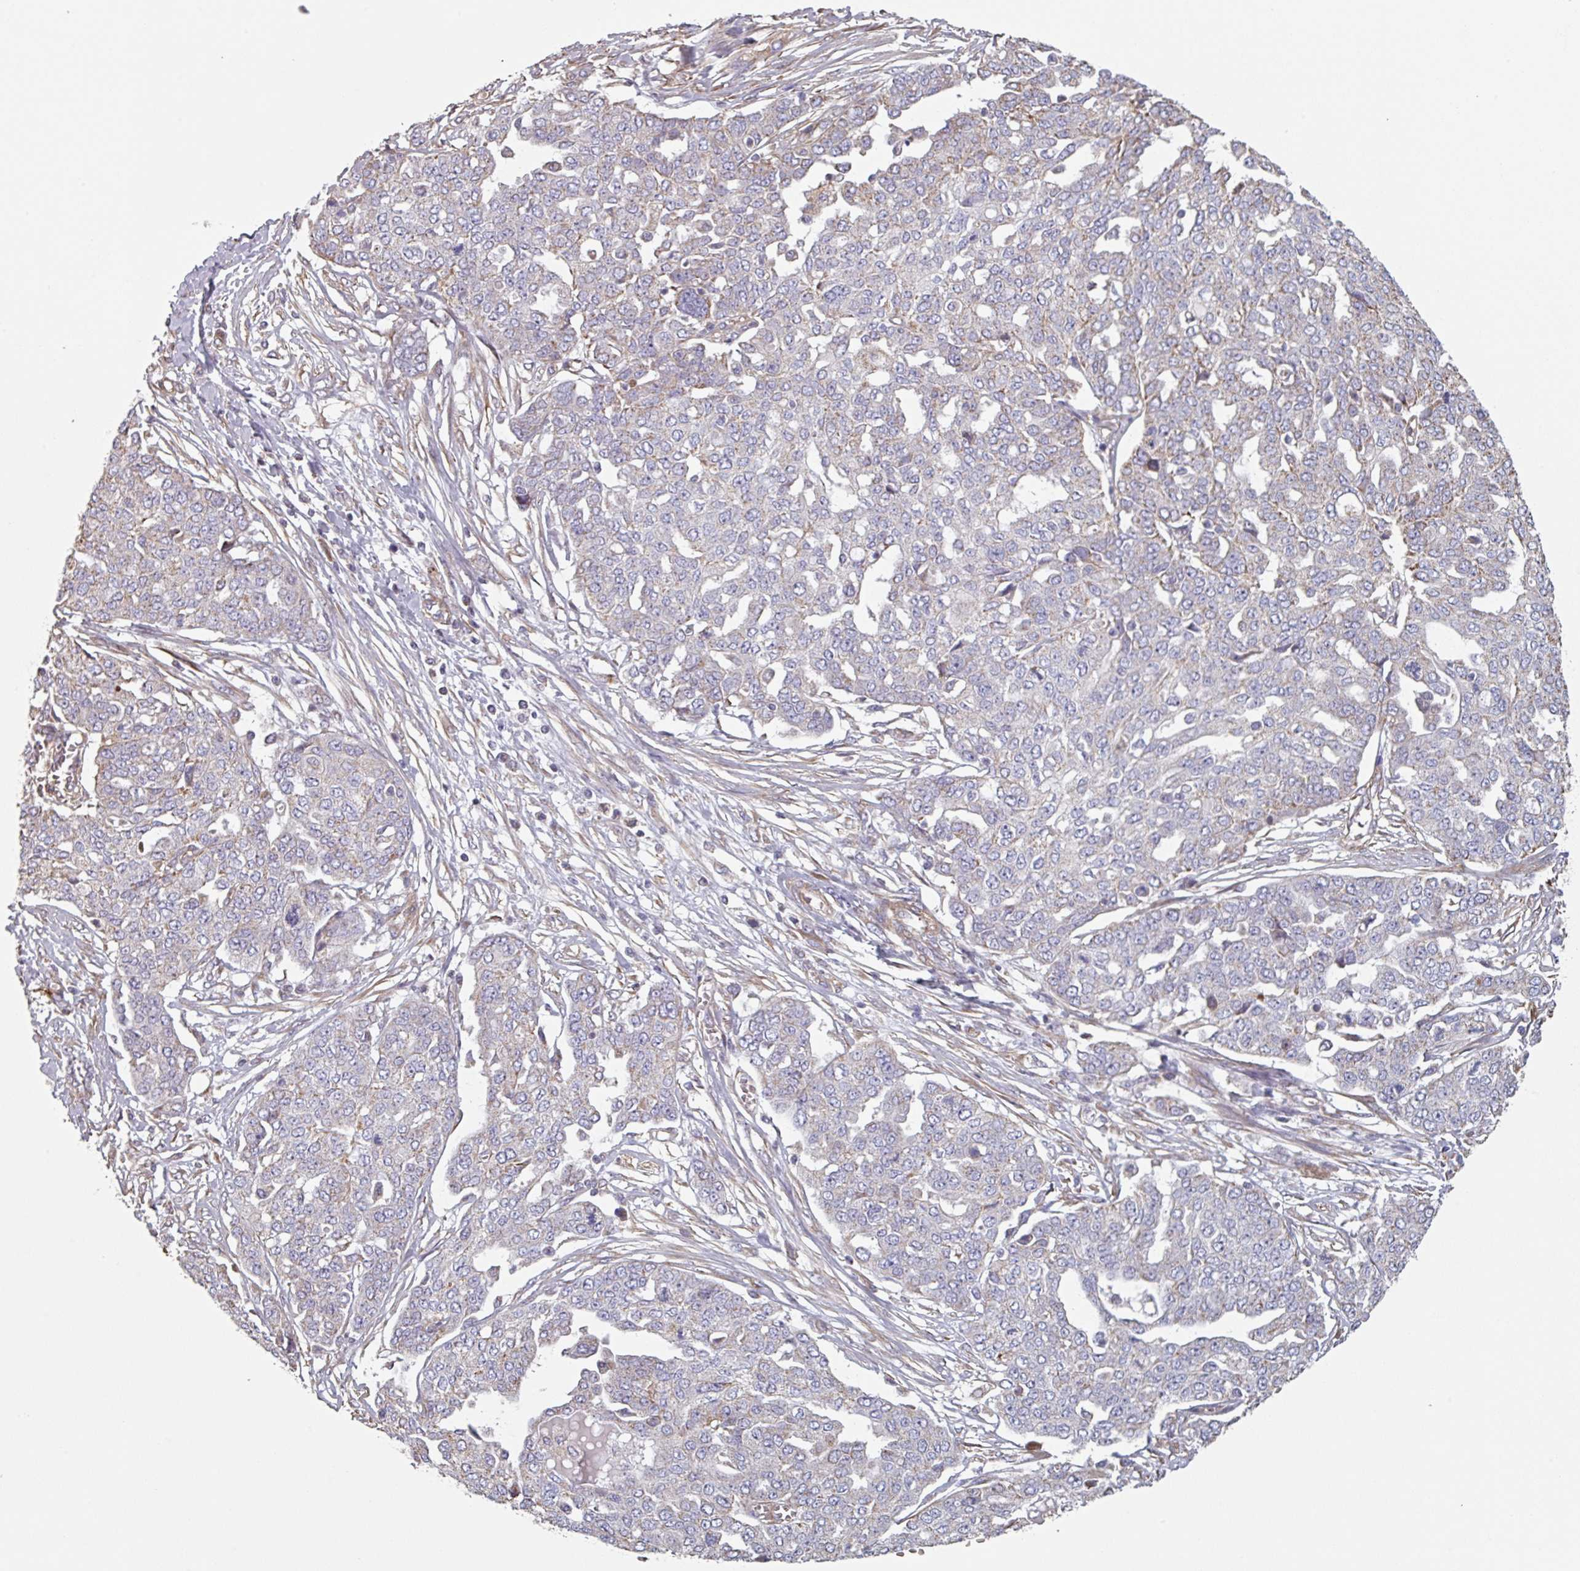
{"staining": {"intensity": "negative", "quantity": "none", "location": "none"}, "tissue": "ovarian cancer", "cell_type": "Tumor cells", "image_type": "cancer", "snomed": [{"axis": "morphology", "description": "Cystadenocarcinoma, serous, NOS"}, {"axis": "topography", "description": "Soft tissue"}, {"axis": "topography", "description": "Ovary"}], "caption": "A micrograph of serous cystadenocarcinoma (ovarian) stained for a protein shows no brown staining in tumor cells. (Stains: DAB immunohistochemistry with hematoxylin counter stain, Microscopy: brightfield microscopy at high magnification).", "gene": "GSTA4", "patient": {"sex": "female", "age": 57}}